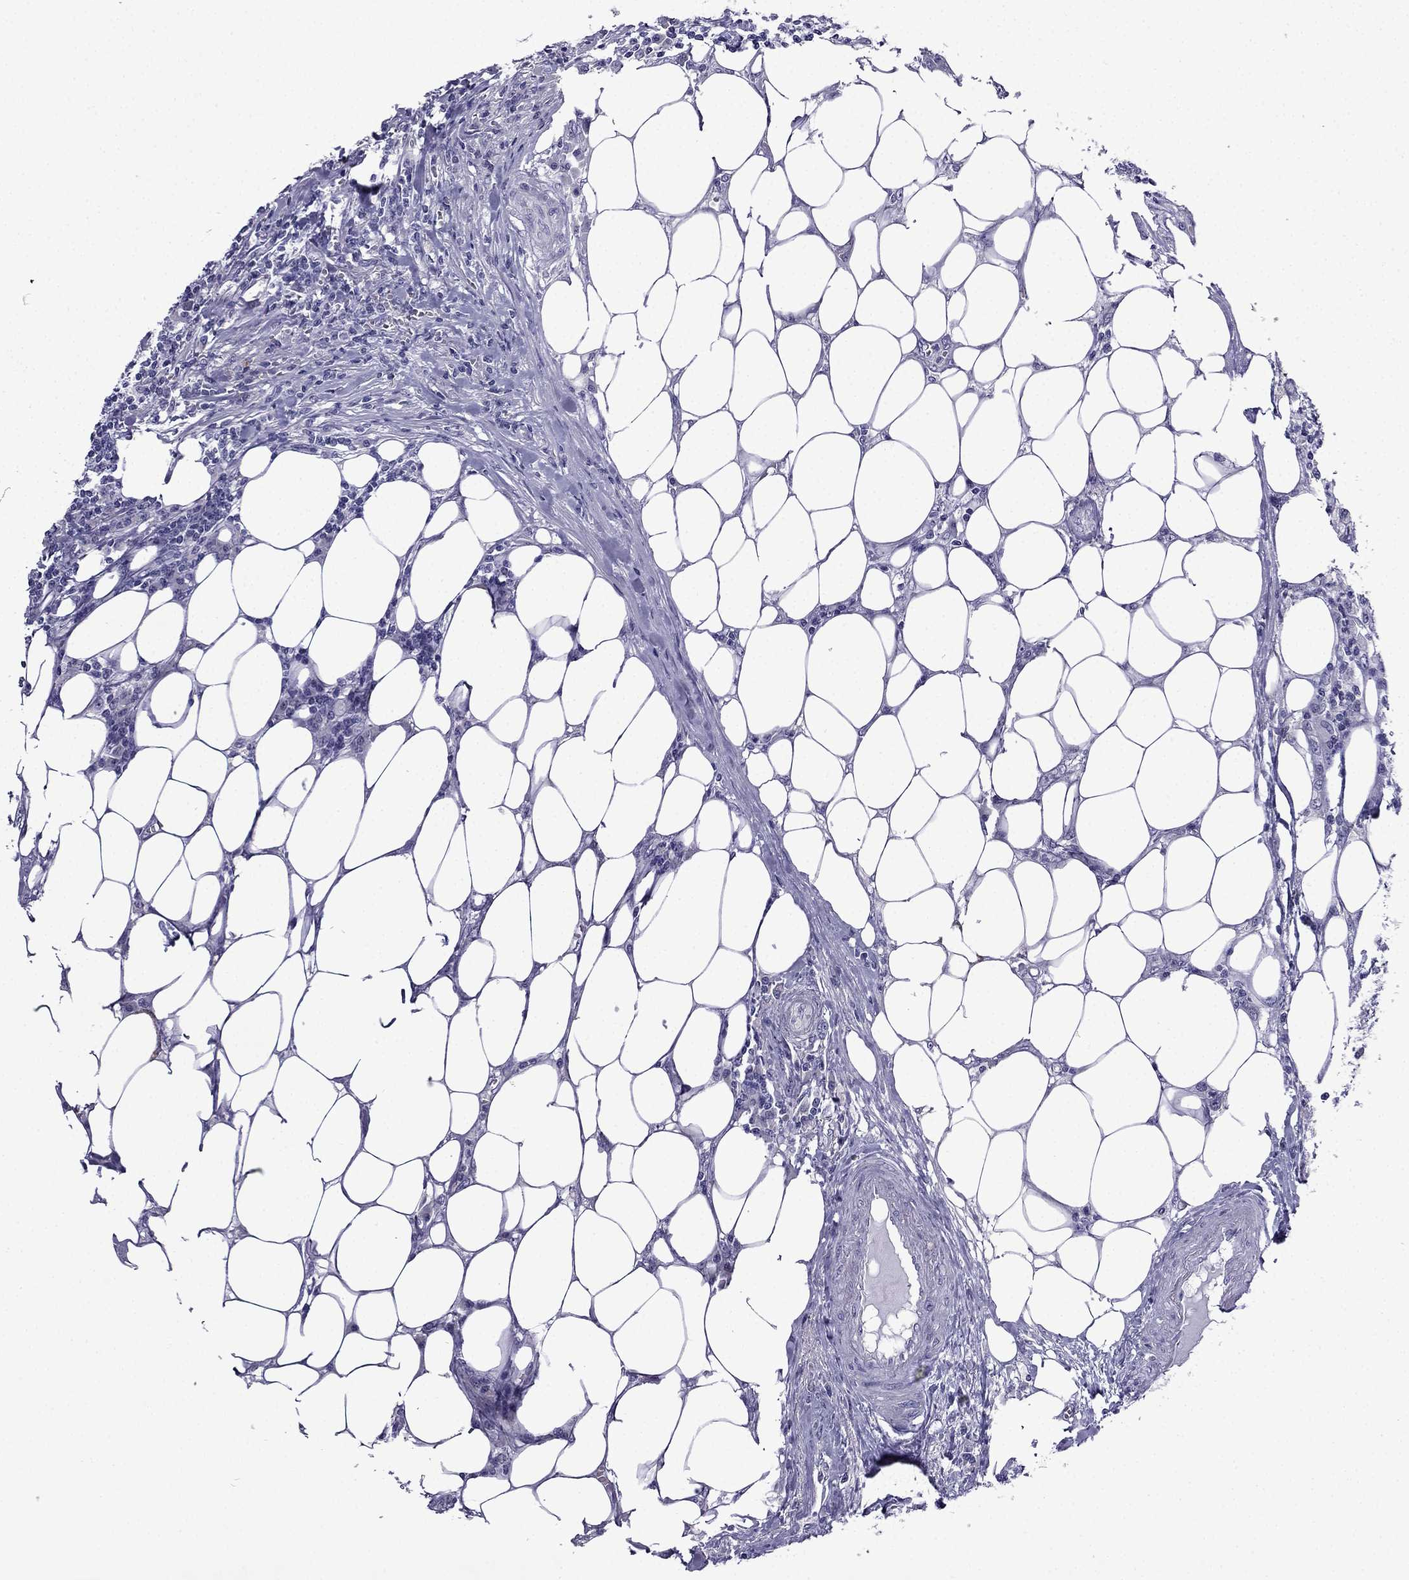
{"staining": {"intensity": "weak", "quantity": "<25%", "location": "cytoplasmic/membranous"}, "tissue": "colorectal cancer", "cell_type": "Tumor cells", "image_type": "cancer", "snomed": [{"axis": "morphology", "description": "Adenocarcinoma, NOS"}, {"axis": "topography", "description": "Colon"}], "caption": "High magnification brightfield microscopy of adenocarcinoma (colorectal) stained with DAB (3,3'-diaminobenzidine) (brown) and counterstained with hematoxylin (blue): tumor cells show no significant expression. (DAB immunohistochemistry visualized using brightfield microscopy, high magnification).", "gene": "POM121L12", "patient": {"sex": "male", "age": 84}}